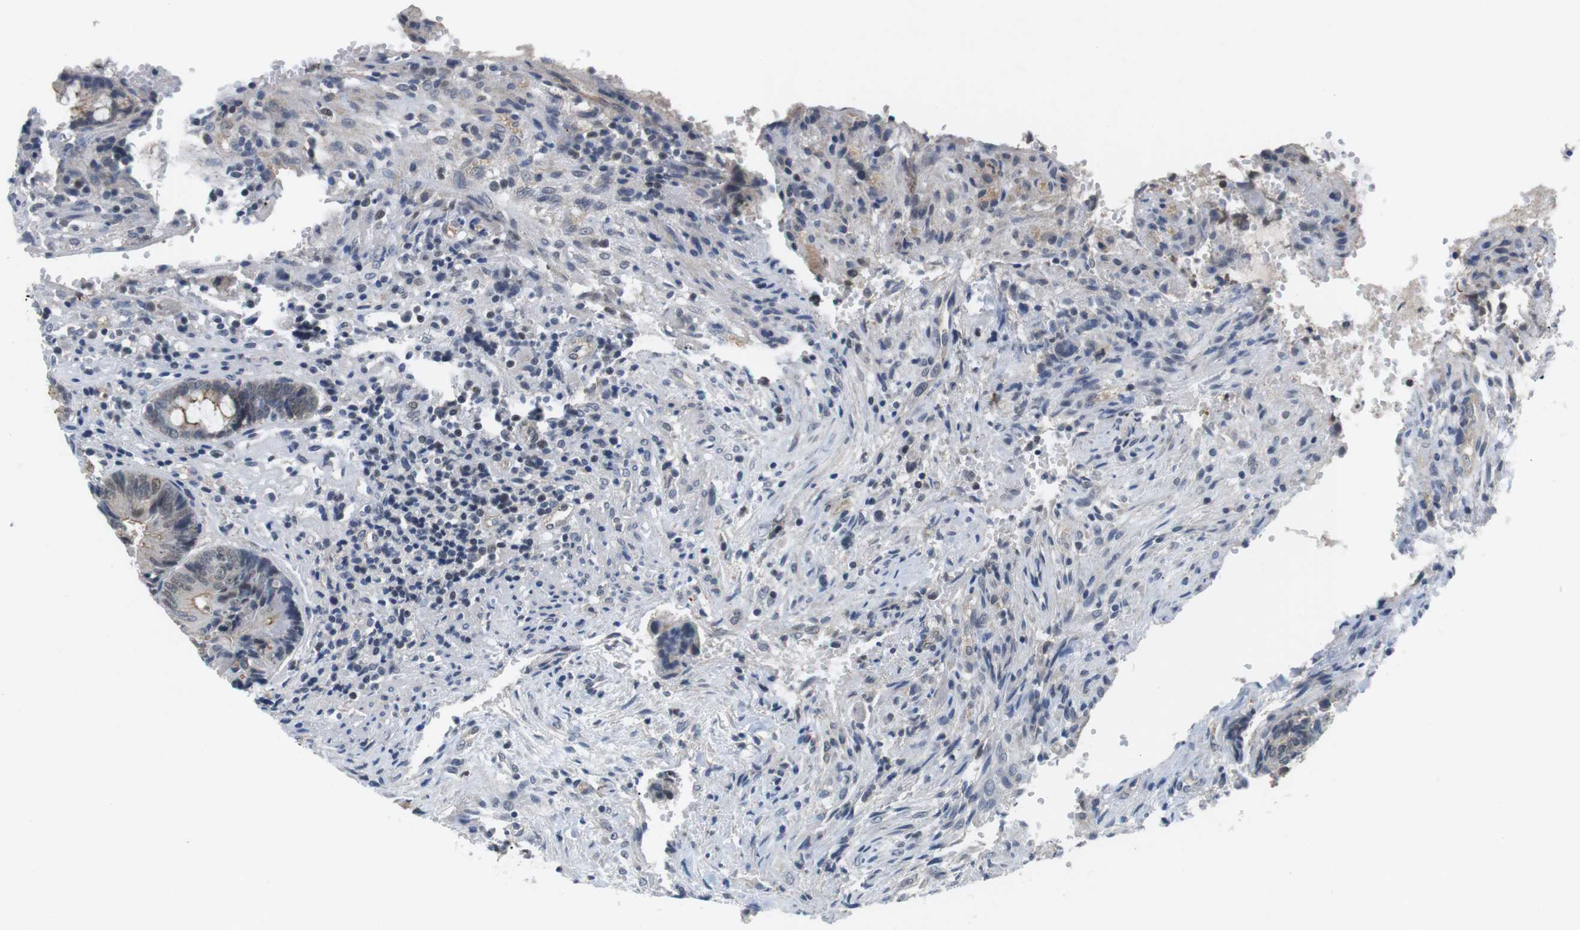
{"staining": {"intensity": "moderate", "quantity": "<25%", "location": "cytoplasmic/membranous"}, "tissue": "colorectal cancer", "cell_type": "Tumor cells", "image_type": "cancer", "snomed": [{"axis": "morphology", "description": "Adenocarcinoma, NOS"}, {"axis": "topography", "description": "Colon"}], "caption": "Moderate cytoplasmic/membranous protein staining is appreciated in approximately <25% of tumor cells in colorectal cancer (adenocarcinoma). The staining was performed using DAB (3,3'-diaminobenzidine), with brown indicating positive protein expression. Nuclei are stained blue with hematoxylin.", "gene": "NECTIN1", "patient": {"sex": "female", "age": 57}}